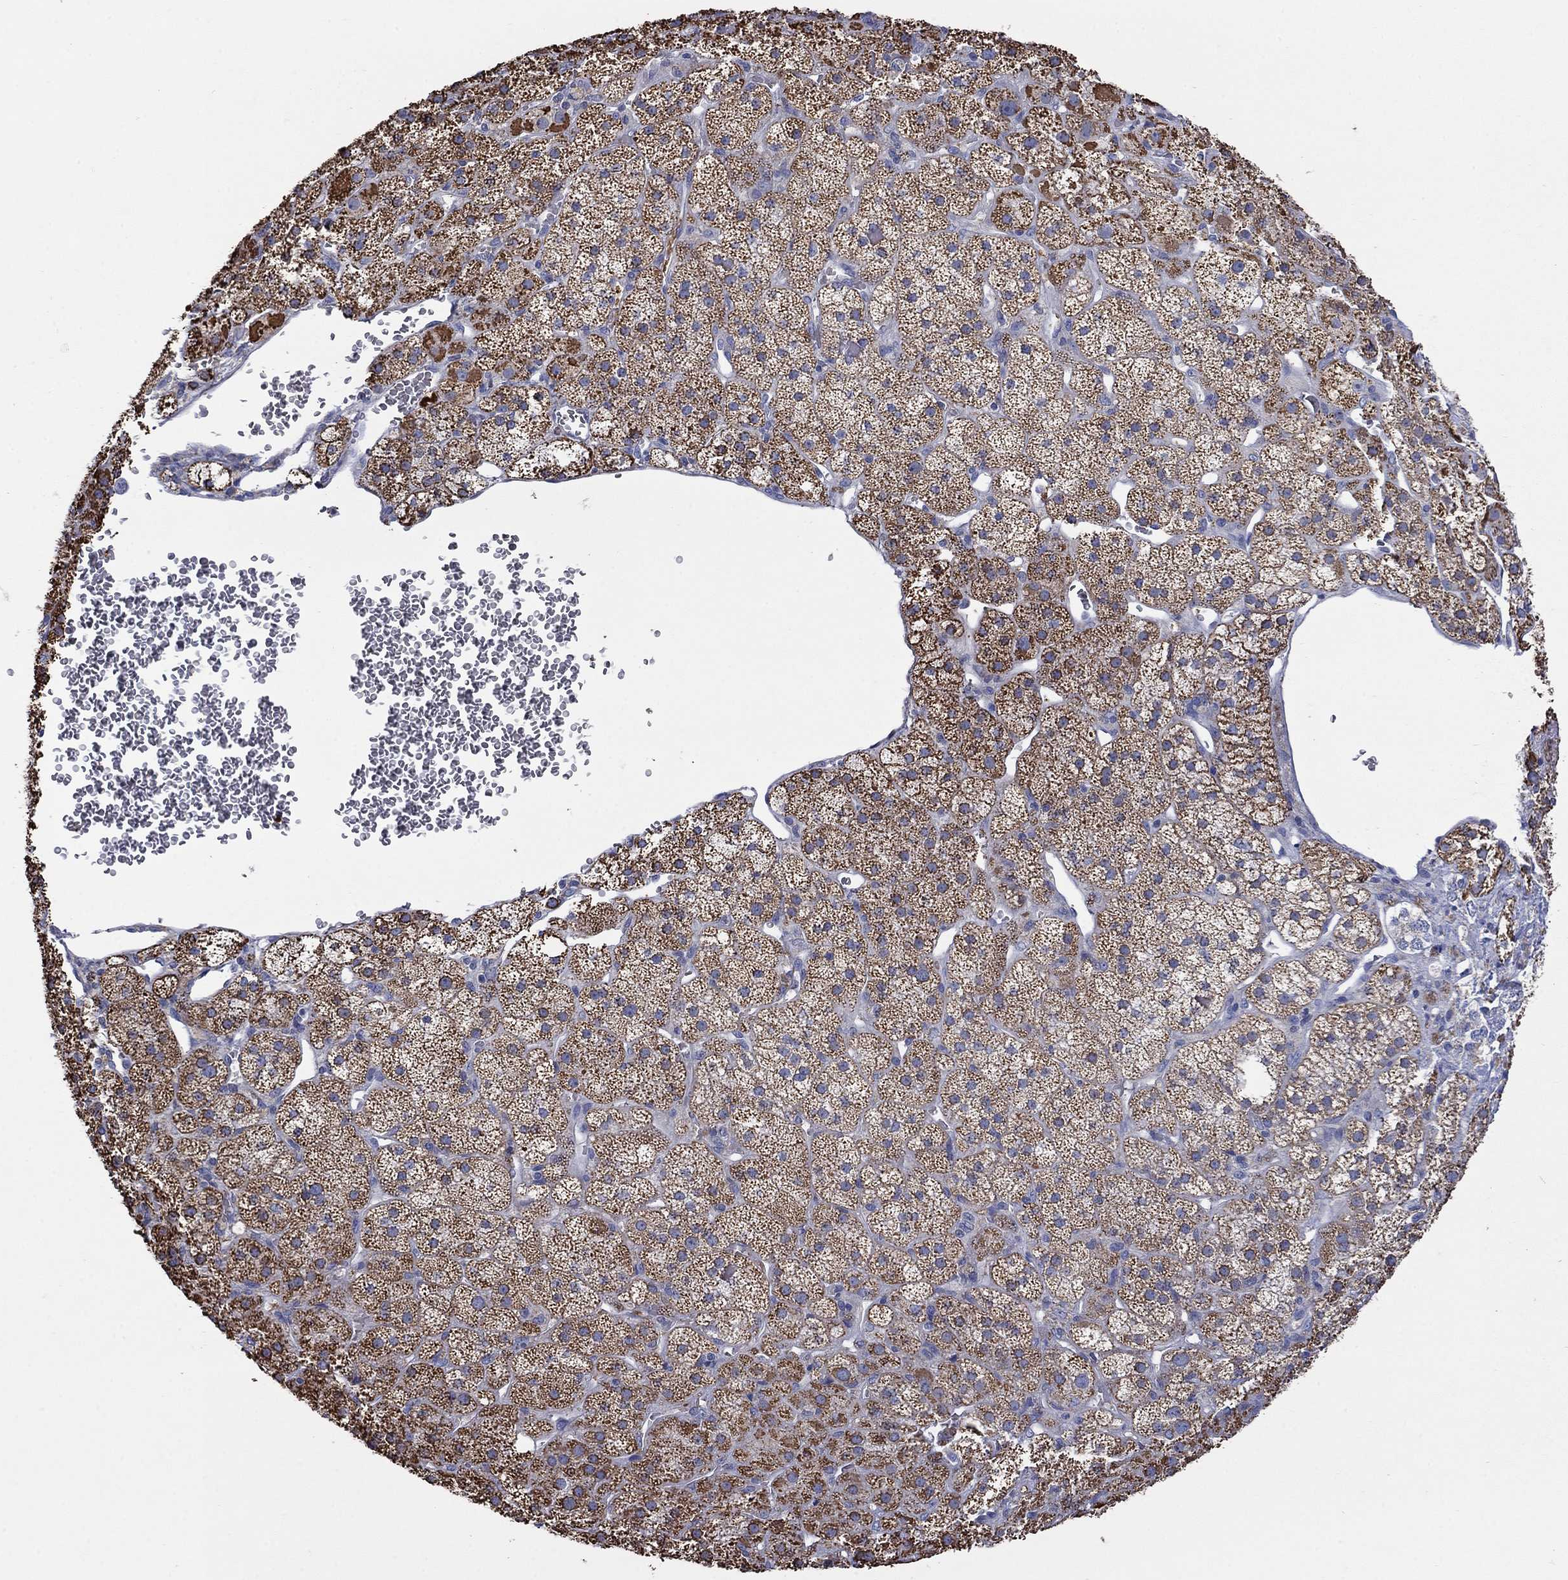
{"staining": {"intensity": "moderate", "quantity": ">75%", "location": "cytoplasmic/membranous"}, "tissue": "adrenal gland", "cell_type": "Glandular cells", "image_type": "normal", "snomed": [{"axis": "morphology", "description": "Normal tissue, NOS"}, {"axis": "topography", "description": "Adrenal gland"}], "caption": "Immunohistochemistry (IHC) of benign adrenal gland exhibits medium levels of moderate cytoplasmic/membranous staining in approximately >75% of glandular cells. (IHC, brightfield microscopy, high magnification).", "gene": "HPS5", "patient": {"sex": "male", "age": 57}}